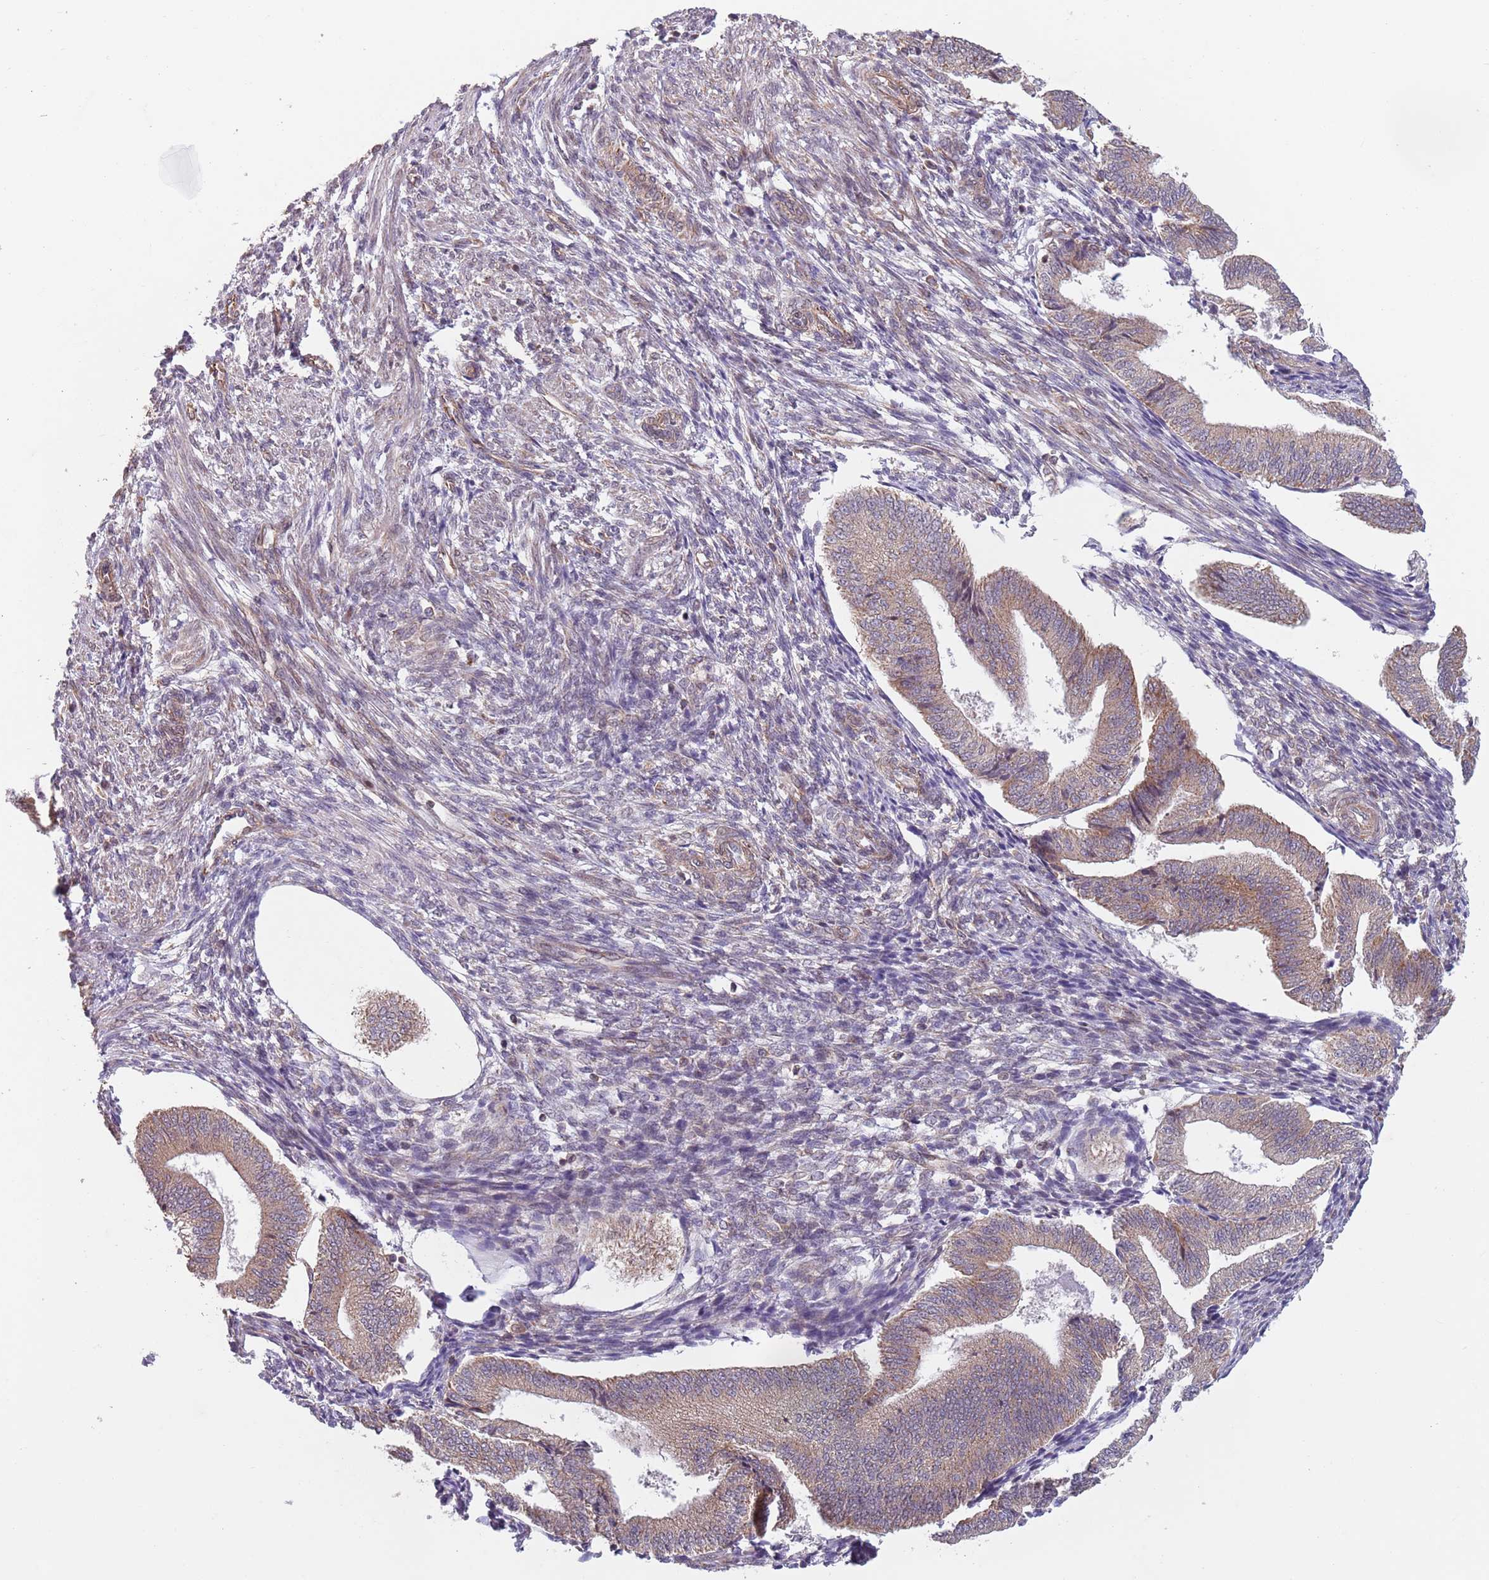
{"staining": {"intensity": "weak", "quantity": "<25%", "location": "cytoplasmic/membranous"}, "tissue": "endometrium", "cell_type": "Cells in endometrial stroma", "image_type": "normal", "snomed": [{"axis": "morphology", "description": "Normal tissue, NOS"}, {"axis": "topography", "description": "Endometrium"}], "caption": "The histopathology image reveals no significant positivity in cells in endometrial stroma of endometrium.", "gene": "CHD9", "patient": {"sex": "female", "age": 34}}